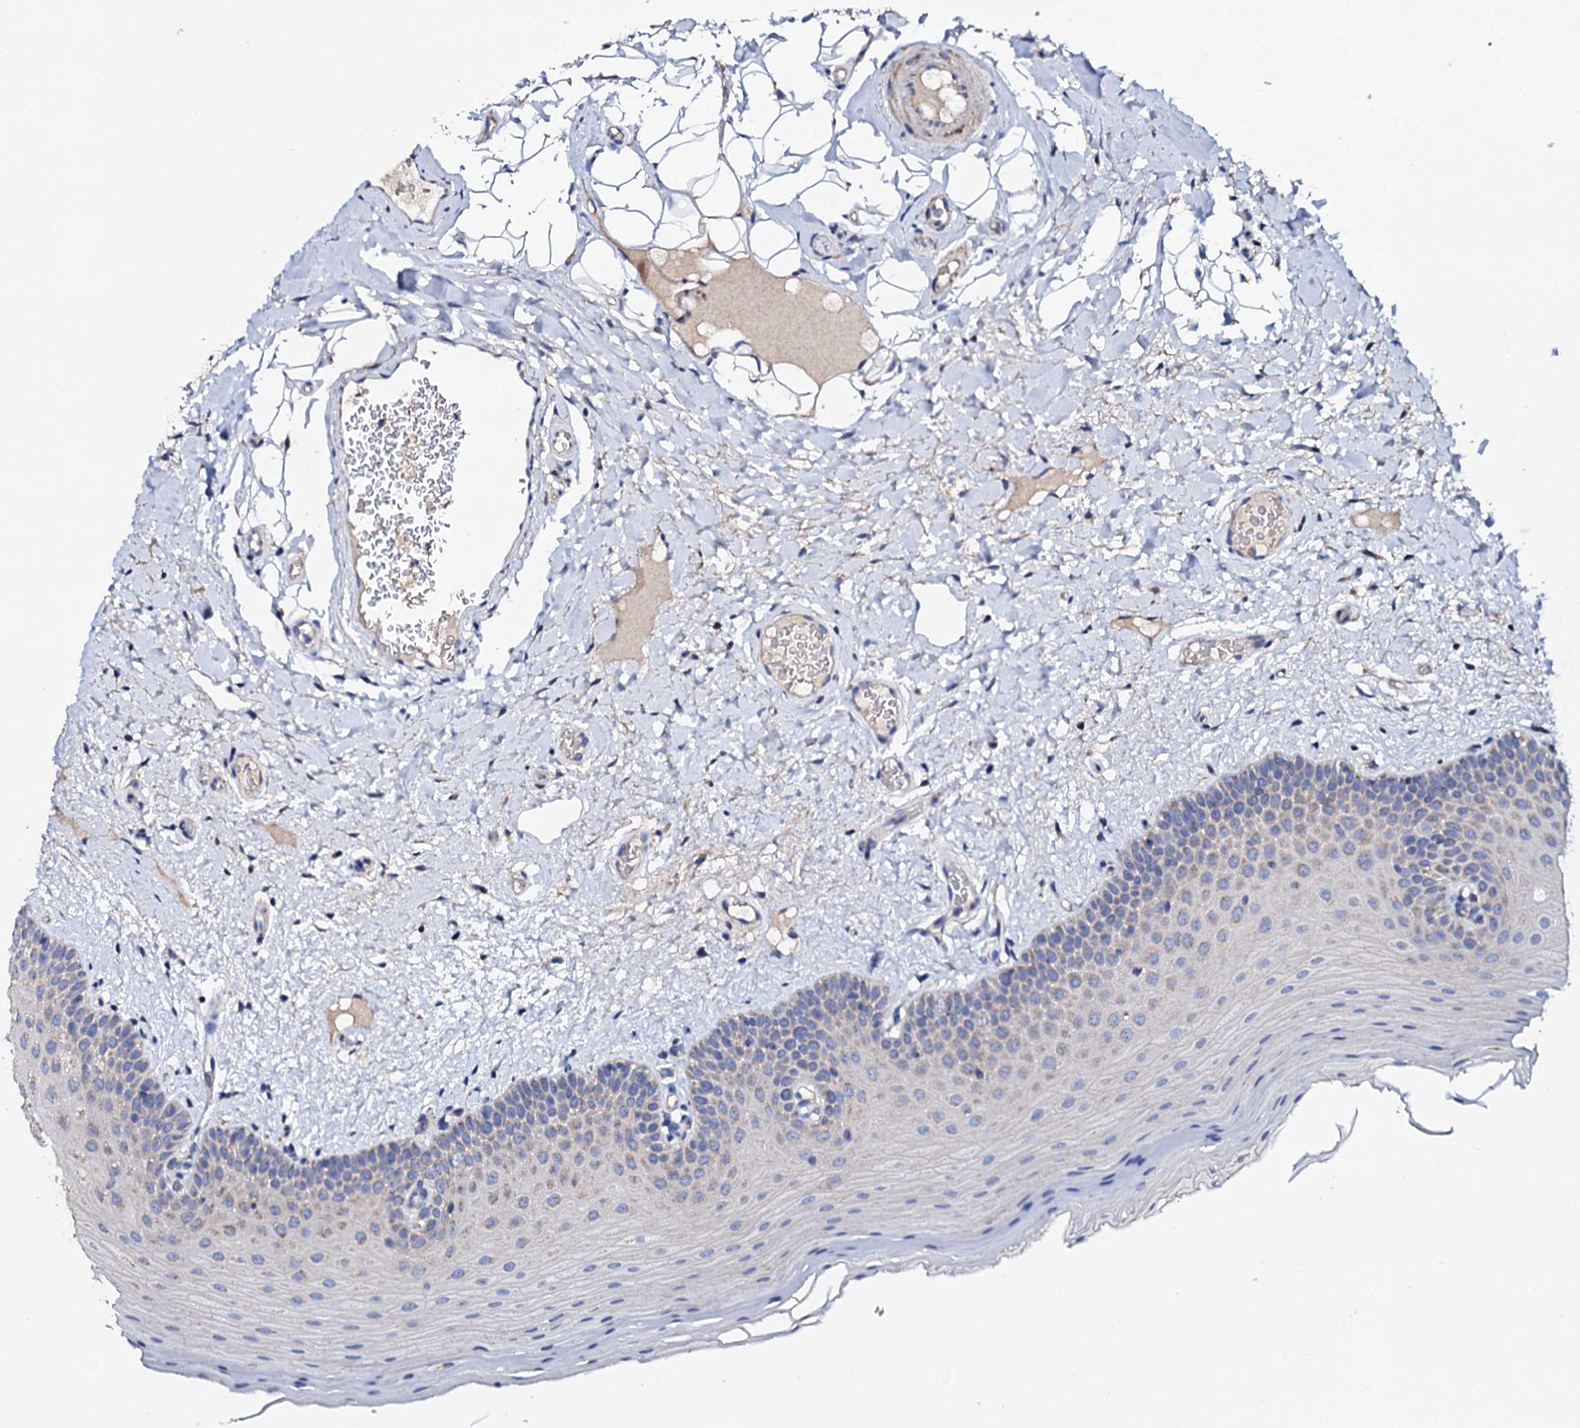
{"staining": {"intensity": "moderate", "quantity": "<25%", "location": "cytoplasmic/membranous"}, "tissue": "oral mucosa", "cell_type": "Squamous epithelial cells", "image_type": "normal", "snomed": [{"axis": "morphology", "description": "Normal tissue, NOS"}, {"axis": "topography", "description": "Oral tissue"}, {"axis": "topography", "description": "Tounge, NOS"}], "caption": "Immunohistochemistry of normal human oral mucosa exhibits low levels of moderate cytoplasmic/membranous staining in about <25% of squamous epithelial cells.", "gene": "TCAF2C", "patient": {"sex": "male", "age": 47}}